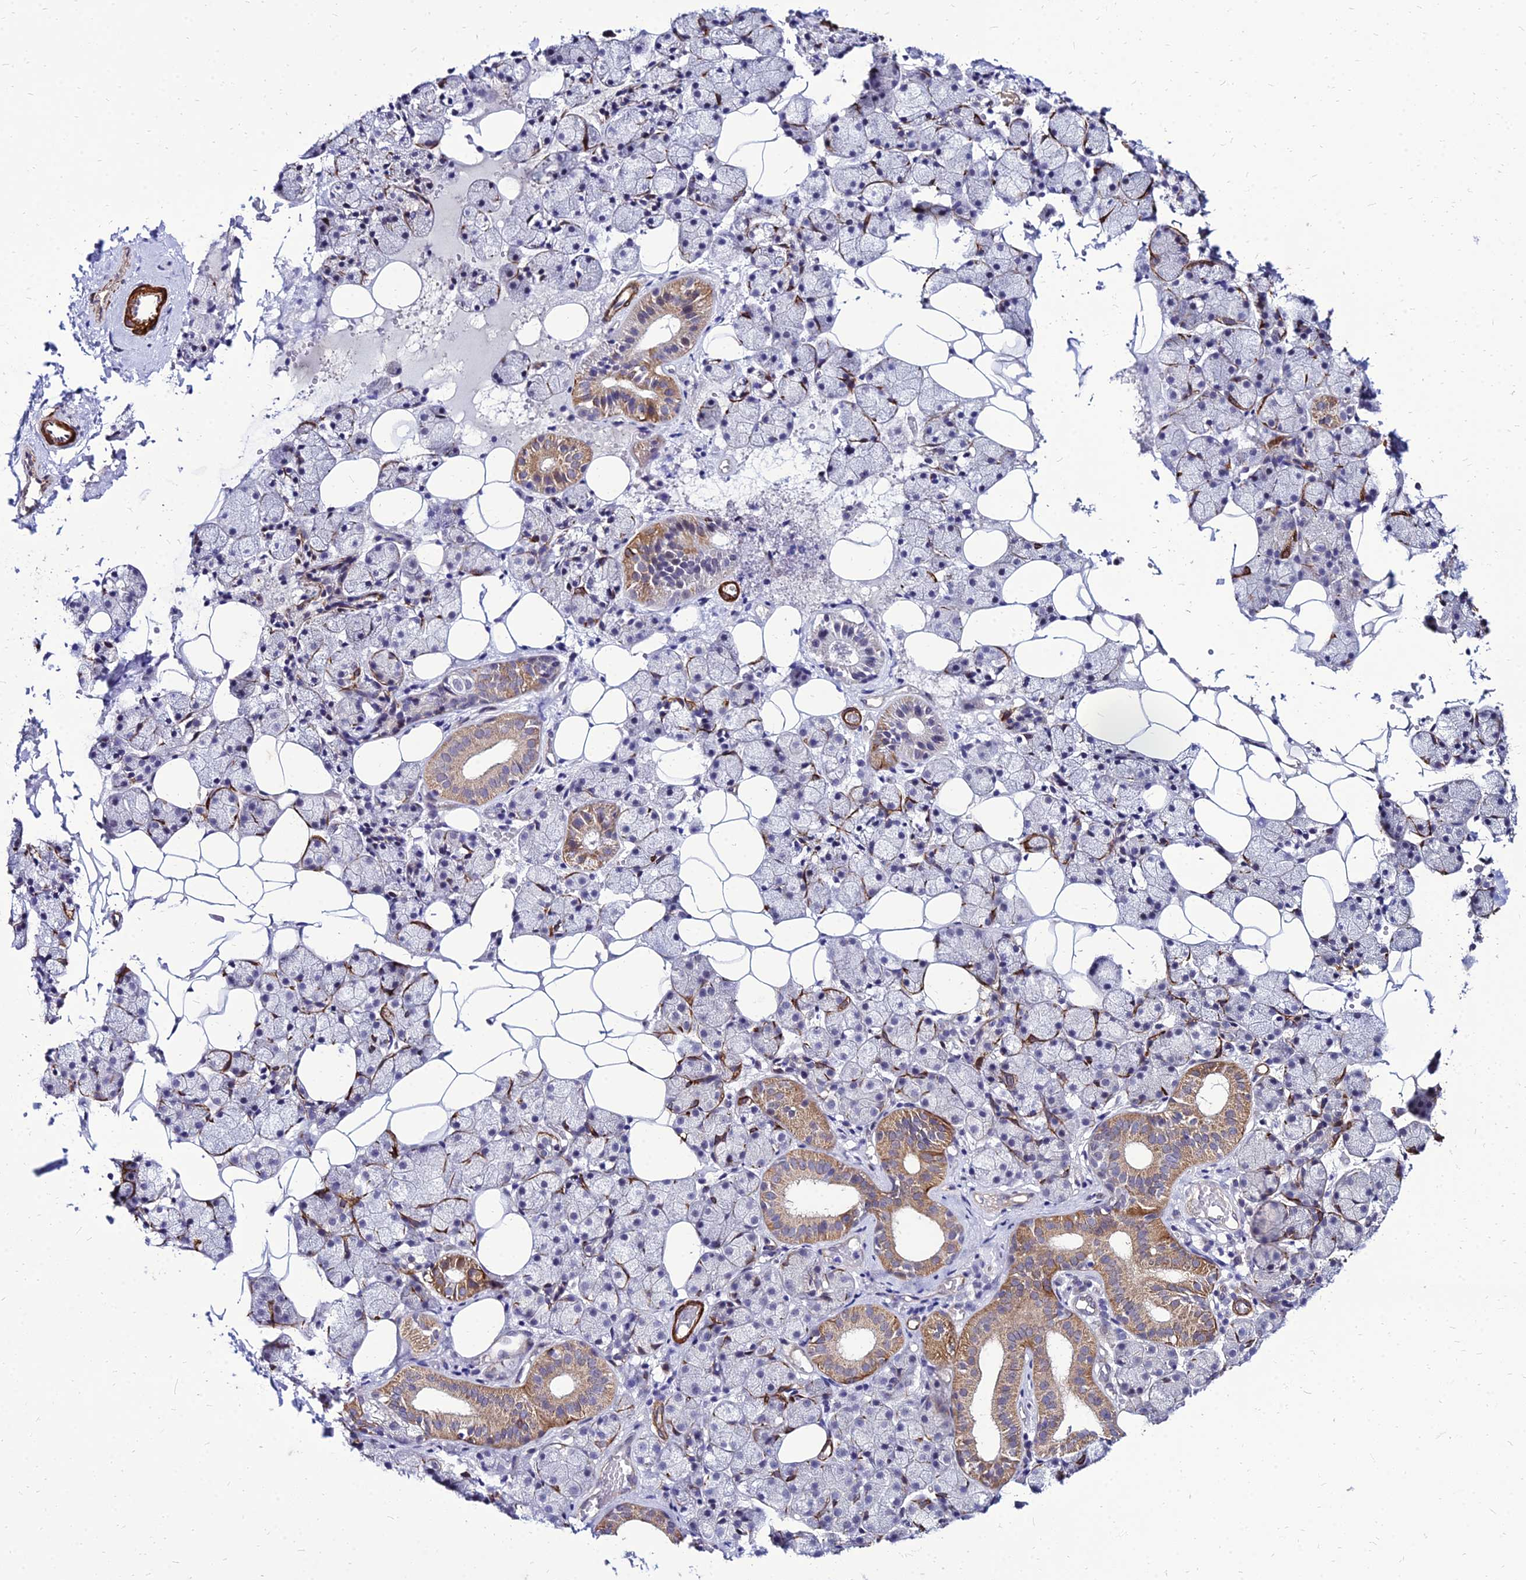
{"staining": {"intensity": "moderate", "quantity": "<25%", "location": "cytoplasmic/membranous"}, "tissue": "salivary gland", "cell_type": "Glandular cells", "image_type": "normal", "snomed": [{"axis": "morphology", "description": "Normal tissue, NOS"}, {"axis": "topography", "description": "Salivary gland"}], "caption": "Immunohistochemistry (DAB (3,3'-diaminobenzidine)) staining of benign salivary gland reveals moderate cytoplasmic/membranous protein positivity in about <25% of glandular cells. Immunohistochemistry (ihc) stains the protein in brown and the nuclei are stained blue.", "gene": "YEATS2", "patient": {"sex": "female", "age": 33}}